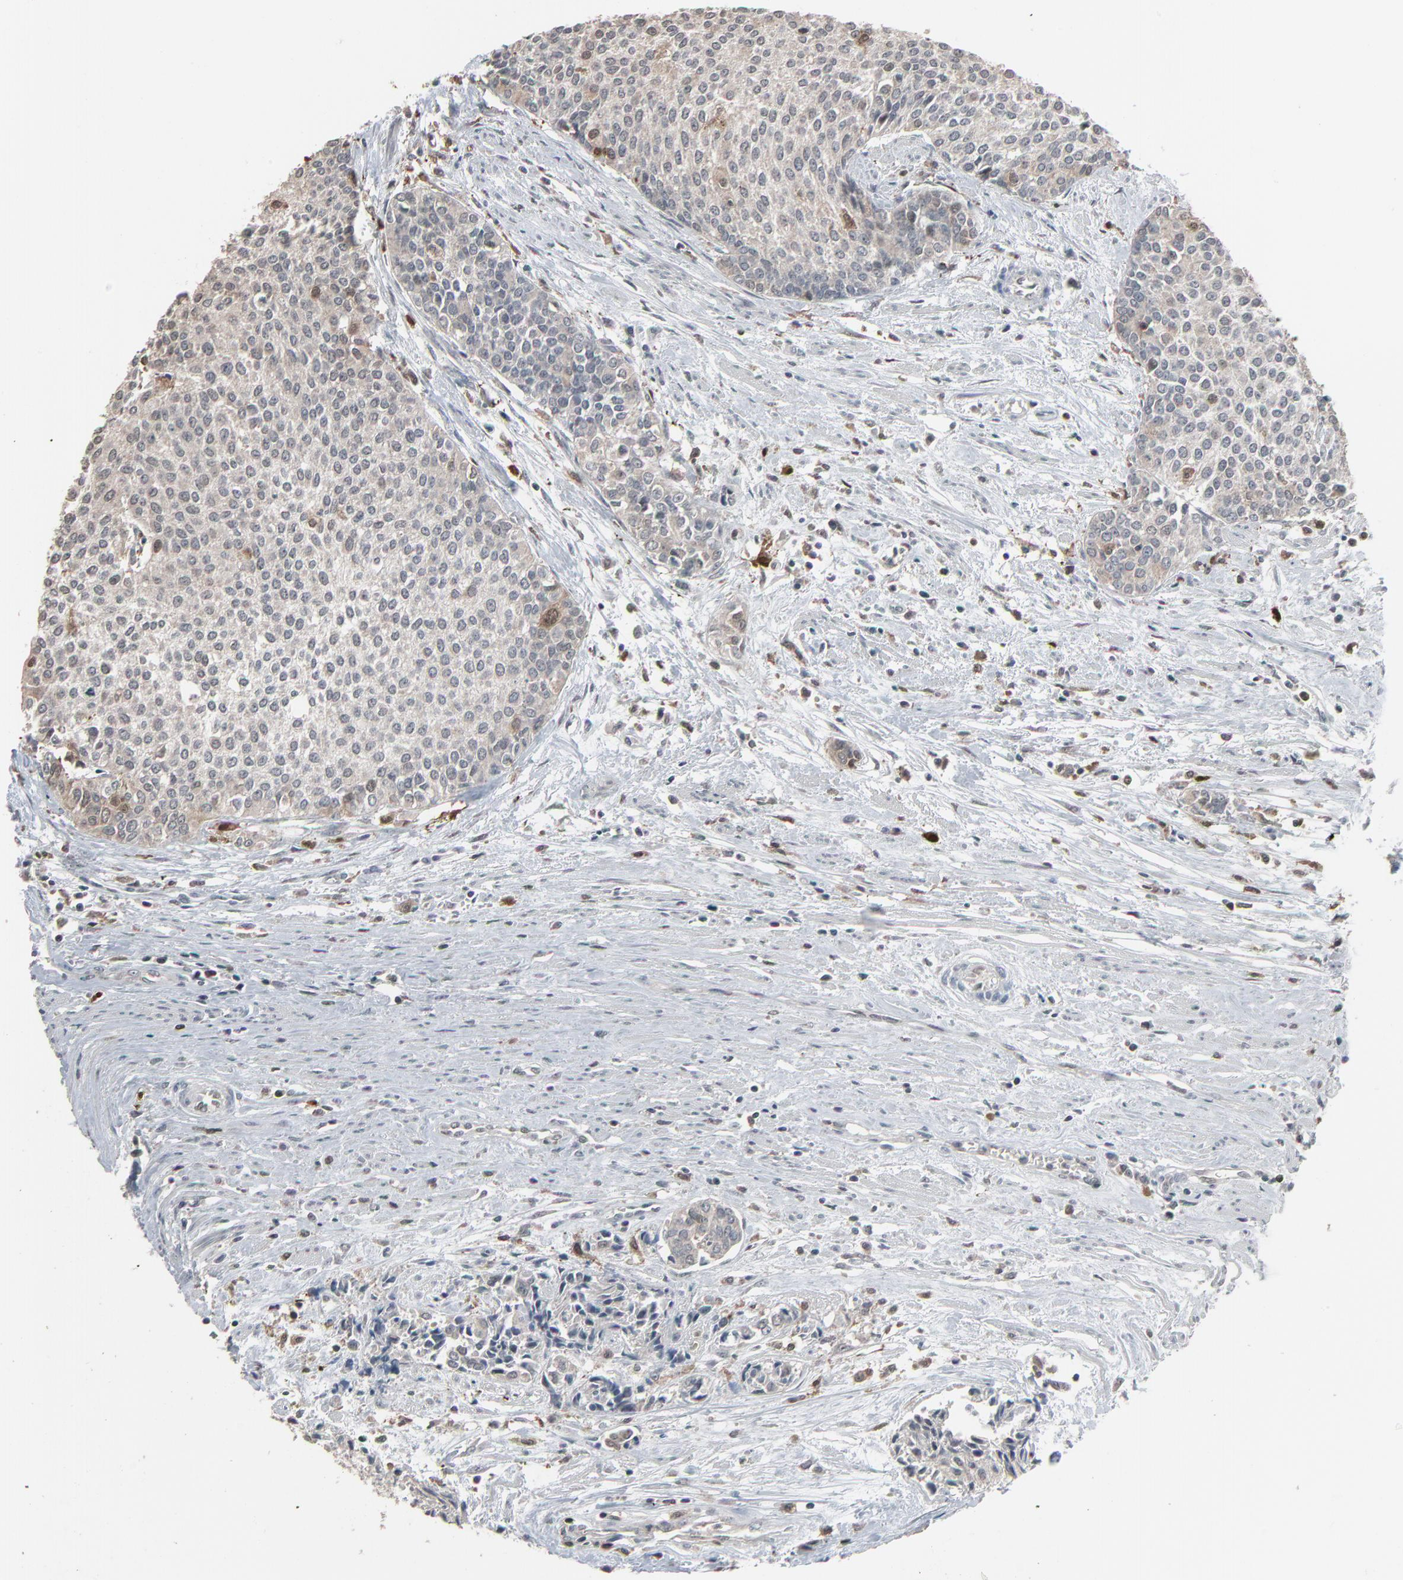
{"staining": {"intensity": "weak", "quantity": ">75%", "location": "cytoplasmic/membranous"}, "tissue": "urothelial cancer", "cell_type": "Tumor cells", "image_type": "cancer", "snomed": [{"axis": "morphology", "description": "Urothelial carcinoma, Low grade"}, {"axis": "topography", "description": "Urinary bladder"}], "caption": "Immunohistochemistry of human urothelial cancer displays low levels of weak cytoplasmic/membranous expression in approximately >75% of tumor cells. (Brightfield microscopy of DAB IHC at high magnification).", "gene": "DOCK8", "patient": {"sex": "female", "age": 73}}